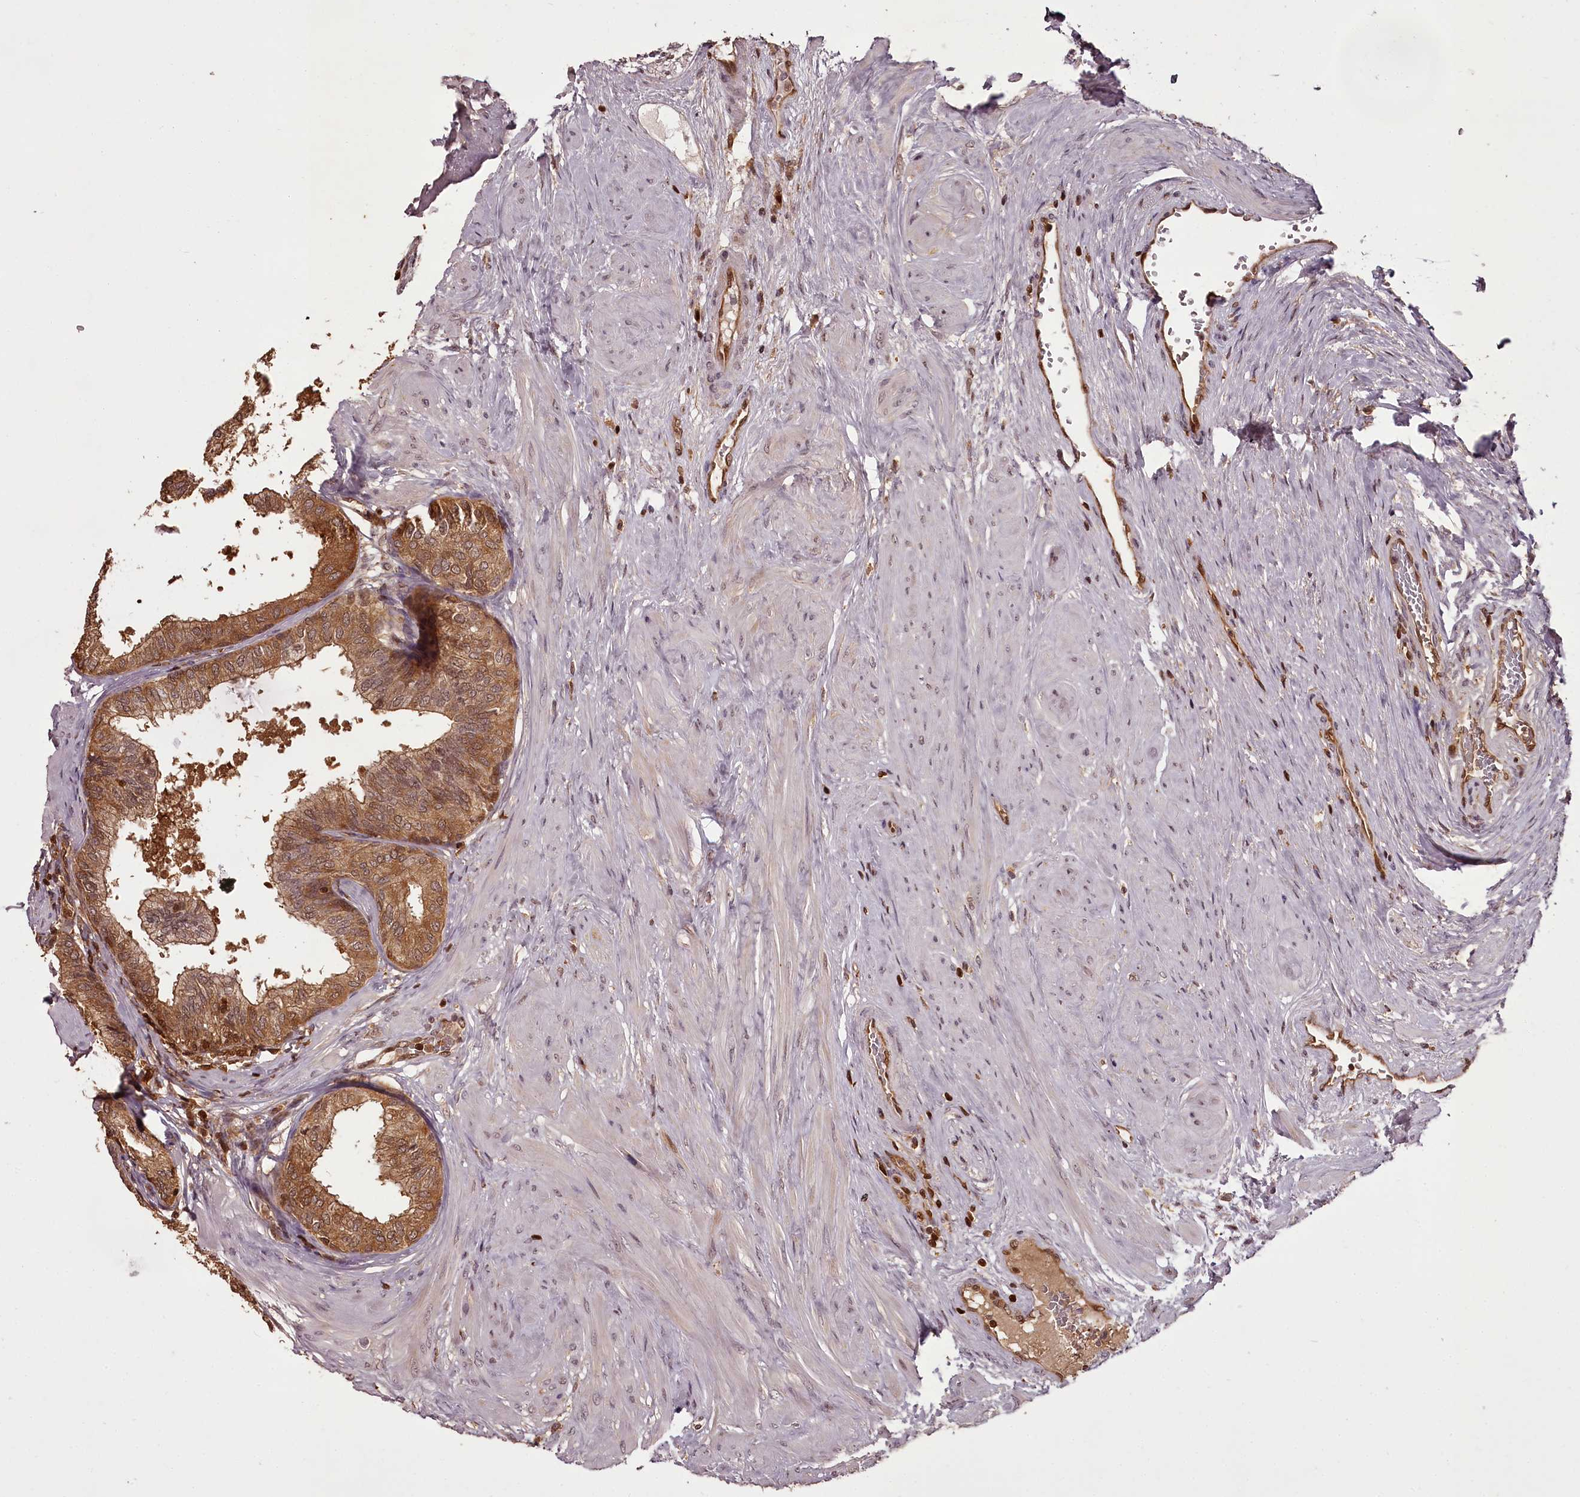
{"staining": {"intensity": "moderate", "quantity": ">75%", "location": "cytoplasmic/membranous,nuclear"}, "tissue": "prostate", "cell_type": "Glandular cells", "image_type": "normal", "snomed": [{"axis": "morphology", "description": "Normal tissue, NOS"}, {"axis": "topography", "description": "Prostate"}], "caption": "Protein expression analysis of benign human prostate reveals moderate cytoplasmic/membranous,nuclear staining in about >75% of glandular cells. (brown staining indicates protein expression, while blue staining denotes nuclei).", "gene": "NPRL2", "patient": {"sex": "male", "age": 60}}